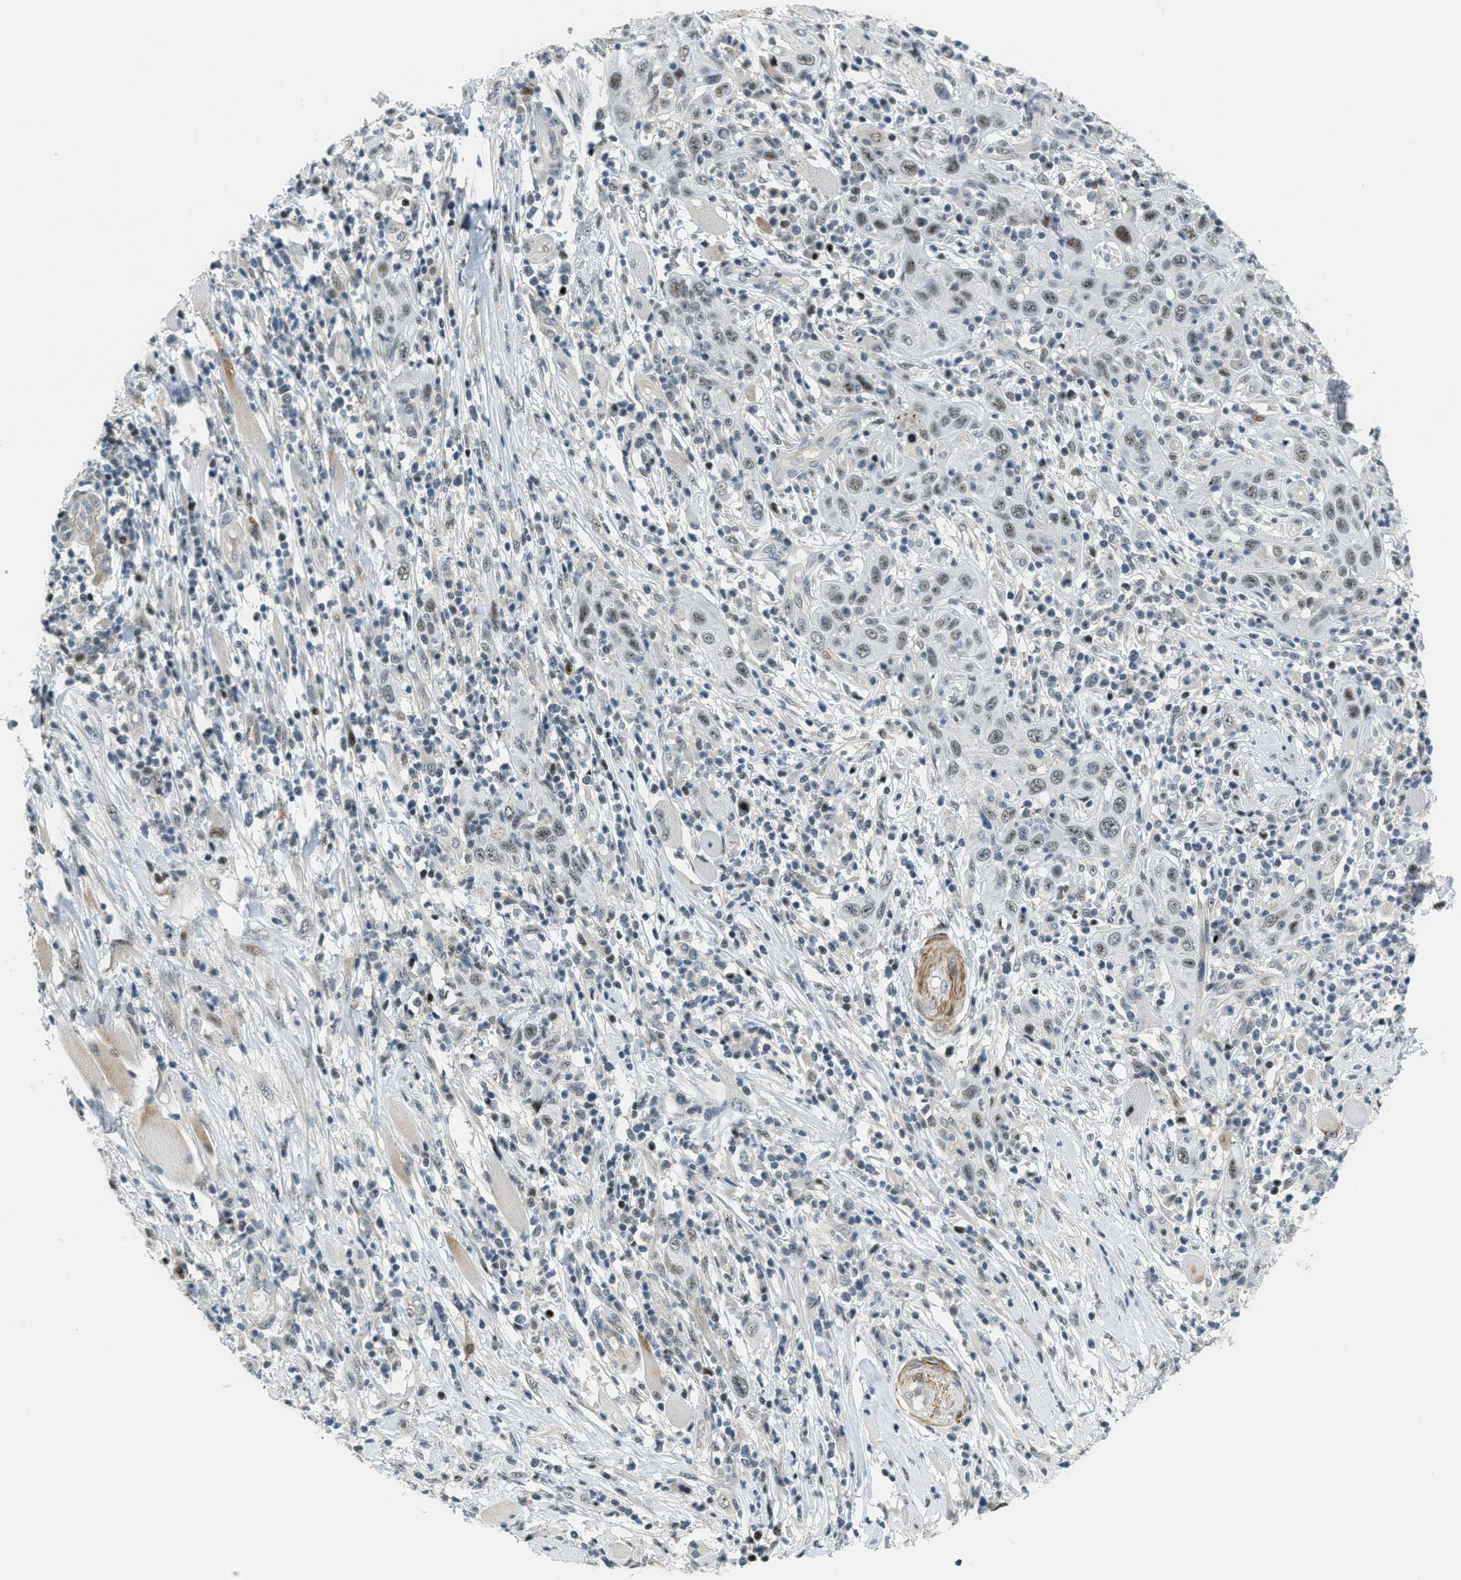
{"staining": {"intensity": "weak", "quantity": "<25%", "location": "nuclear"}, "tissue": "skin cancer", "cell_type": "Tumor cells", "image_type": "cancer", "snomed": [{"axis": "morphology", "description": "Squamous cell carcinoma, NOS"}, {"axis": "topography", "description": "Skin"}], "caption": "A histopathology image of skin cancer stained for a protein exhibits no brown staining in tumor cells. (DAB (3,3'-diaminobenzidine) IHC visualized using brightfield microscopy, high magnification).", "gene": "ZDHHC23", "patient": {"sex": "female", "age": 88}}